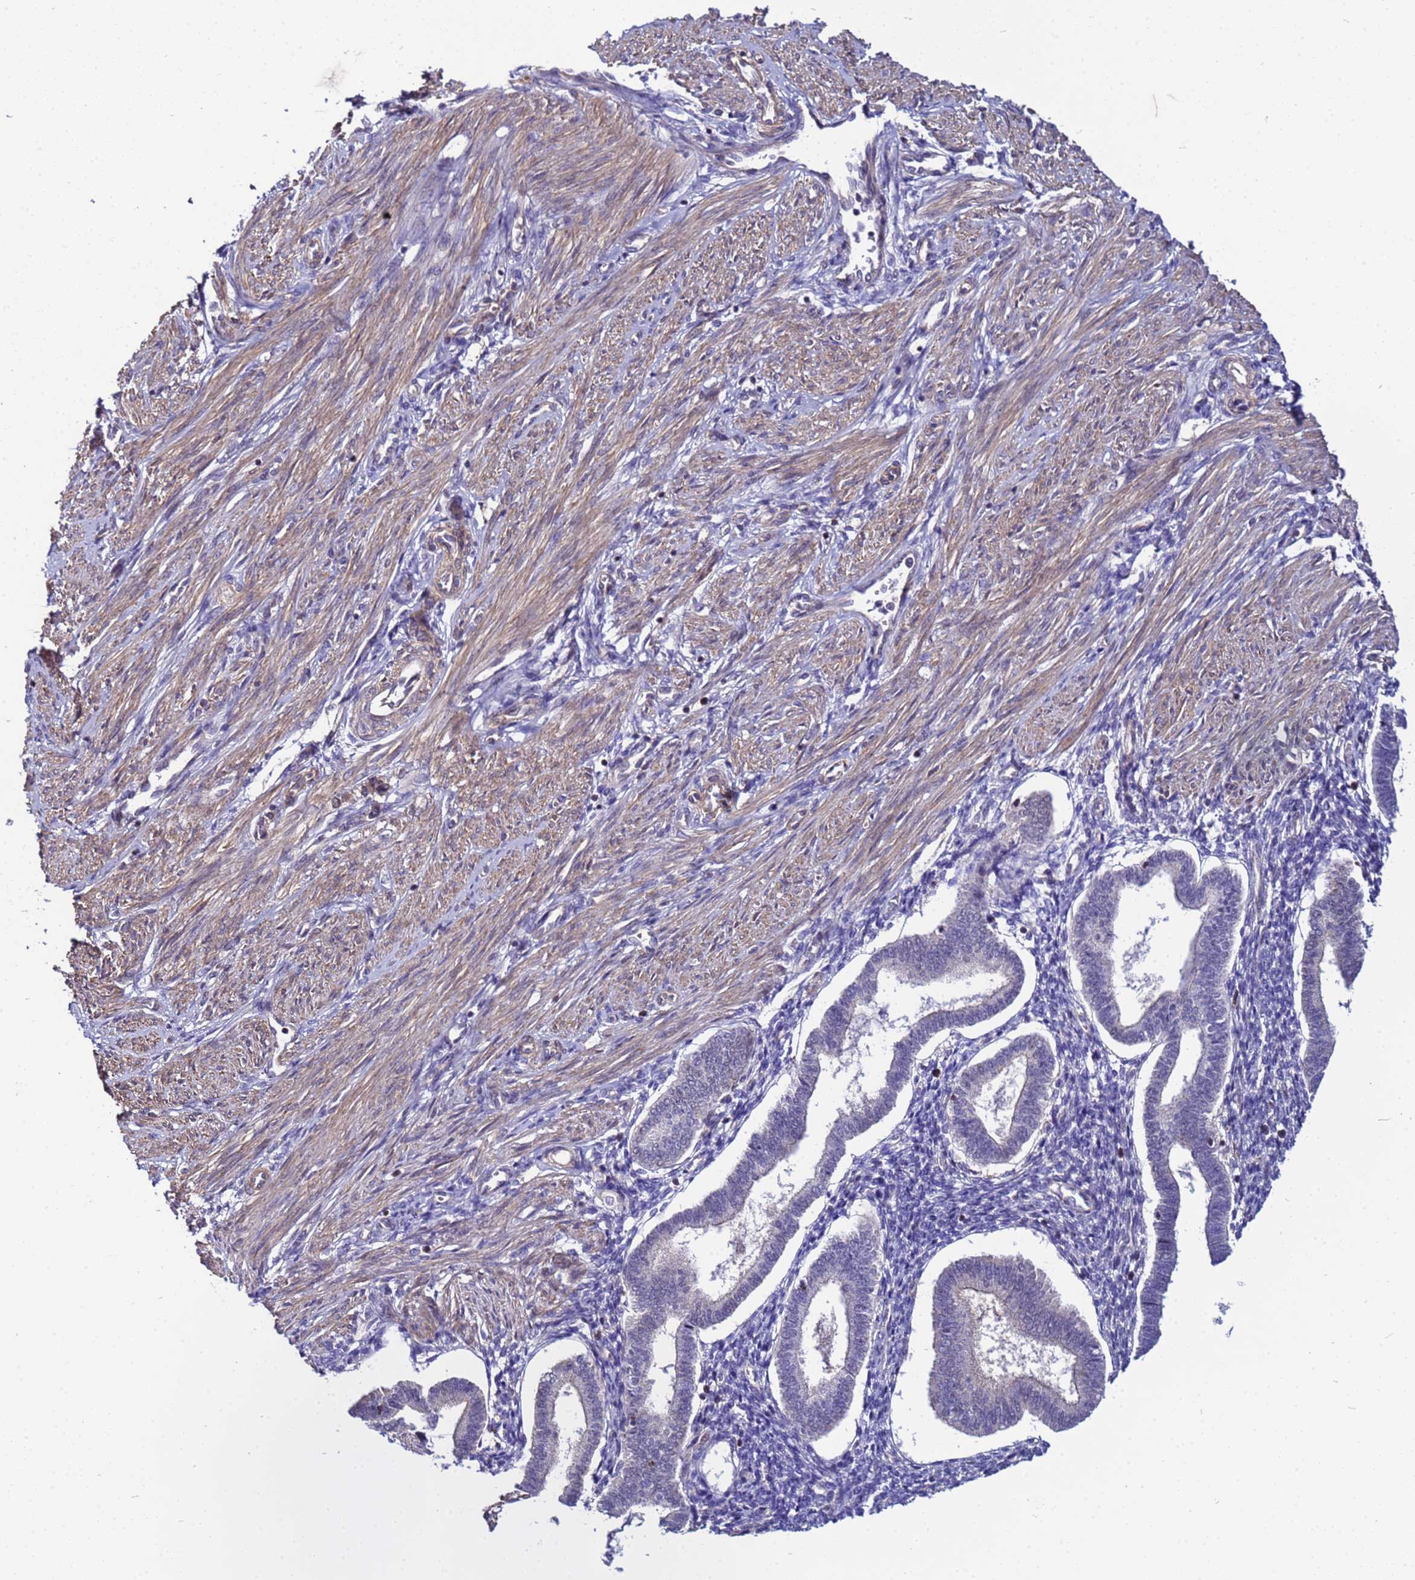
{"staining": {"intensity": "moderate", "quantity": "<25%", "location": "cytoplasmic/membranous"}, "tissue": "endometrium", "cell_type": "Cells in endometrial stroma", "image_type": "normal", "snomed": [{"axis": "morphology", "description": "Normal tissue, NOS"}, {"axis": "topography", "description": "Endometrium"}], "caption": "Moderate cytoplasmic/membranous protein positivity is identified in approximately <25% of cells in endometrial stroma in endometrium. The staining is performed using DAB (3,3'-diaminobenzidine) brown chromogen to label protein expression. The nuclei are counter-stained blue using hematoxylin.", "gene": "STK38L", "patient": {"sex": "female", "age": 24}}